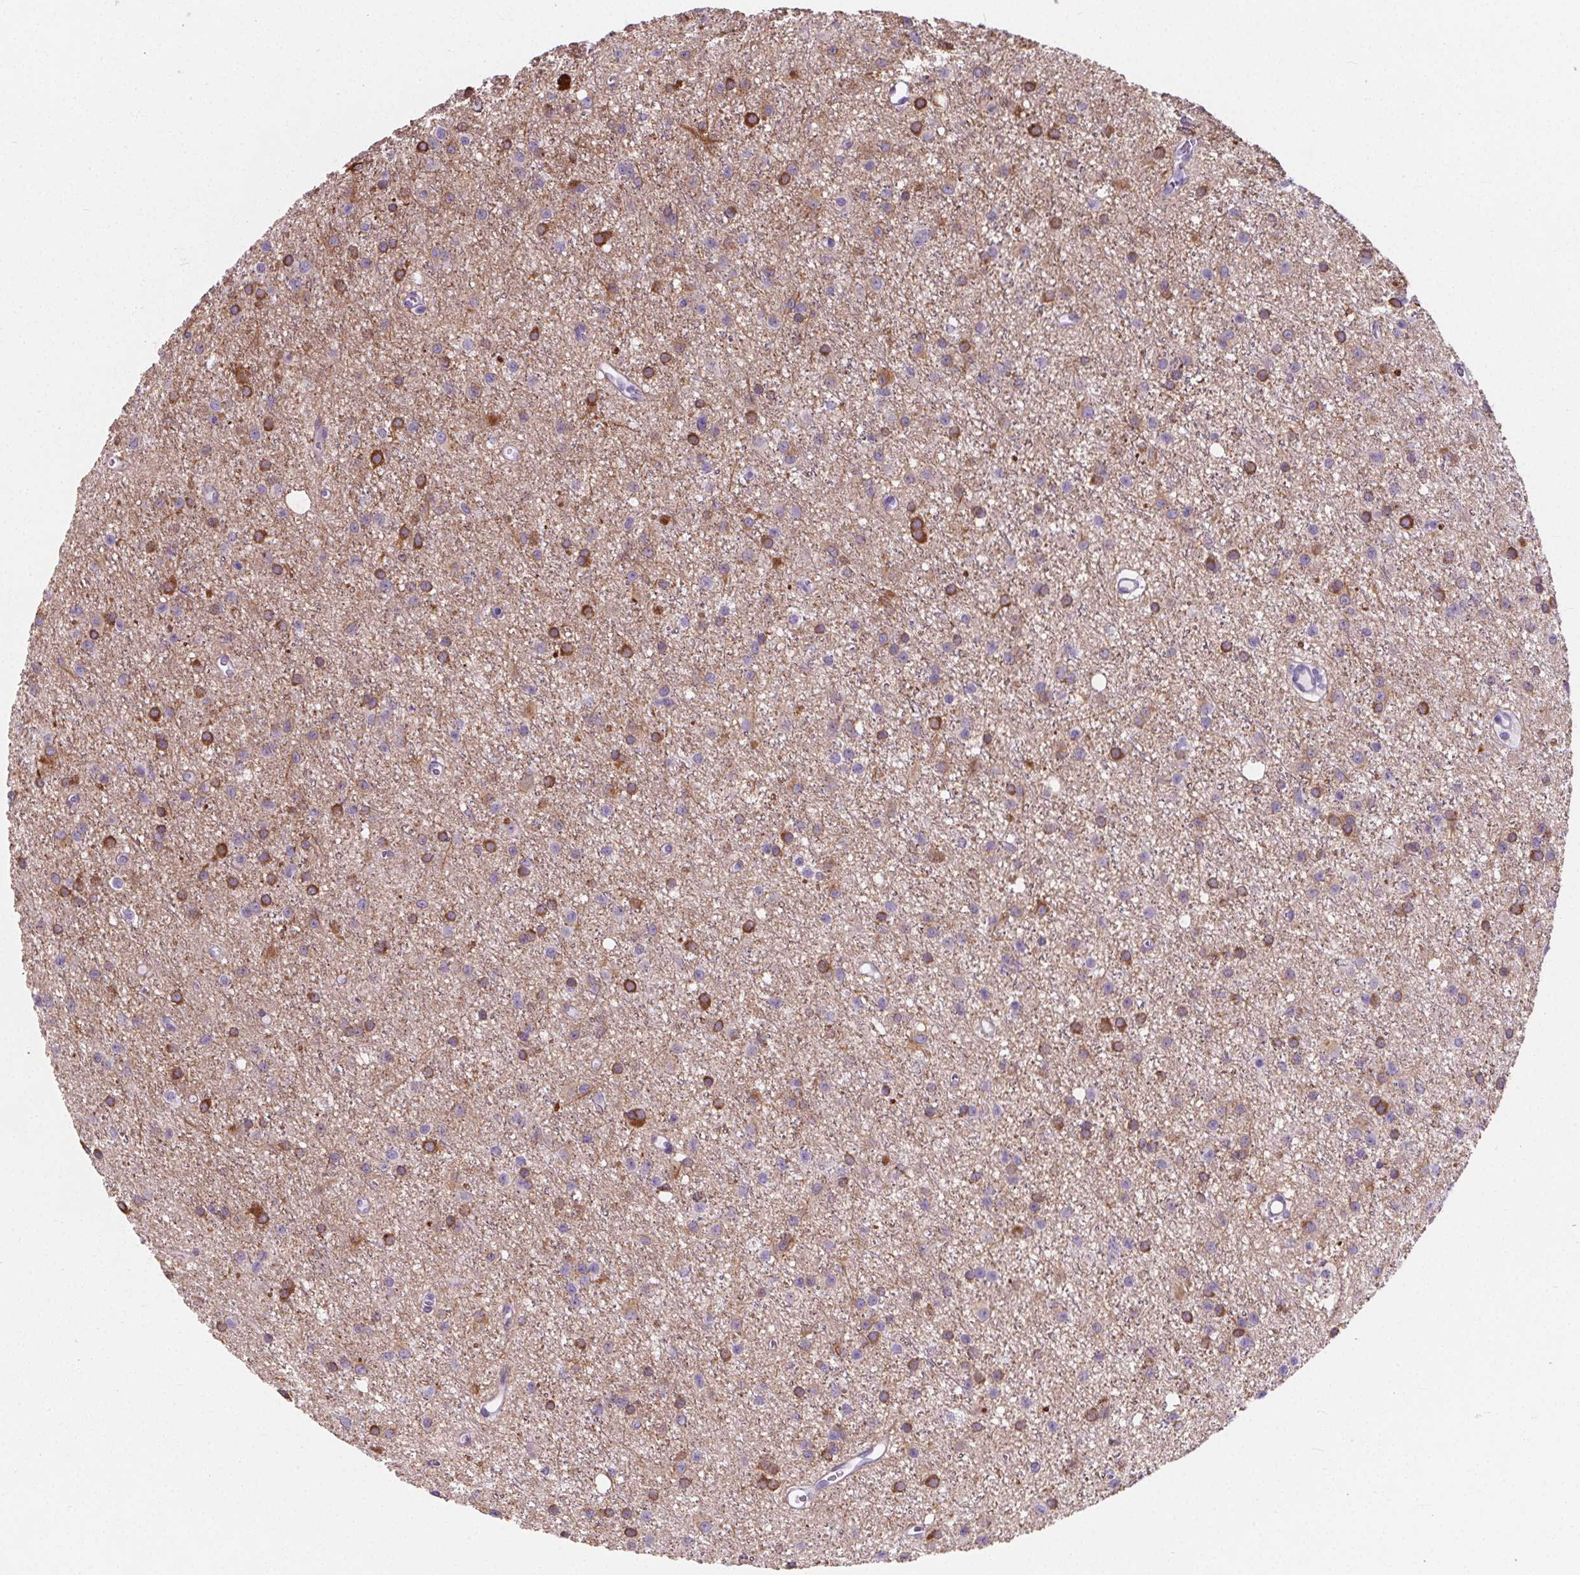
{"staining": {"intensity": "strong", "quantity": "<25%", "location": "cytoplasmic/membranous"}, "tissue": "glioma", "cell_type": "Tumor cells", "image_type": "cancer", "snomed": [{"axis": "morphology", "description": "Glioma, malignant, Low grade"}, {"axis": "topography", "description": "Brain"}], "caption": "Human glioma stained with a brown dye reveals strong cytoplasmic/membranous positive expression in approximately <25% of tumor cells.", "gene": "ADRB1", "patient": {"sex": "male", "age": 27}}